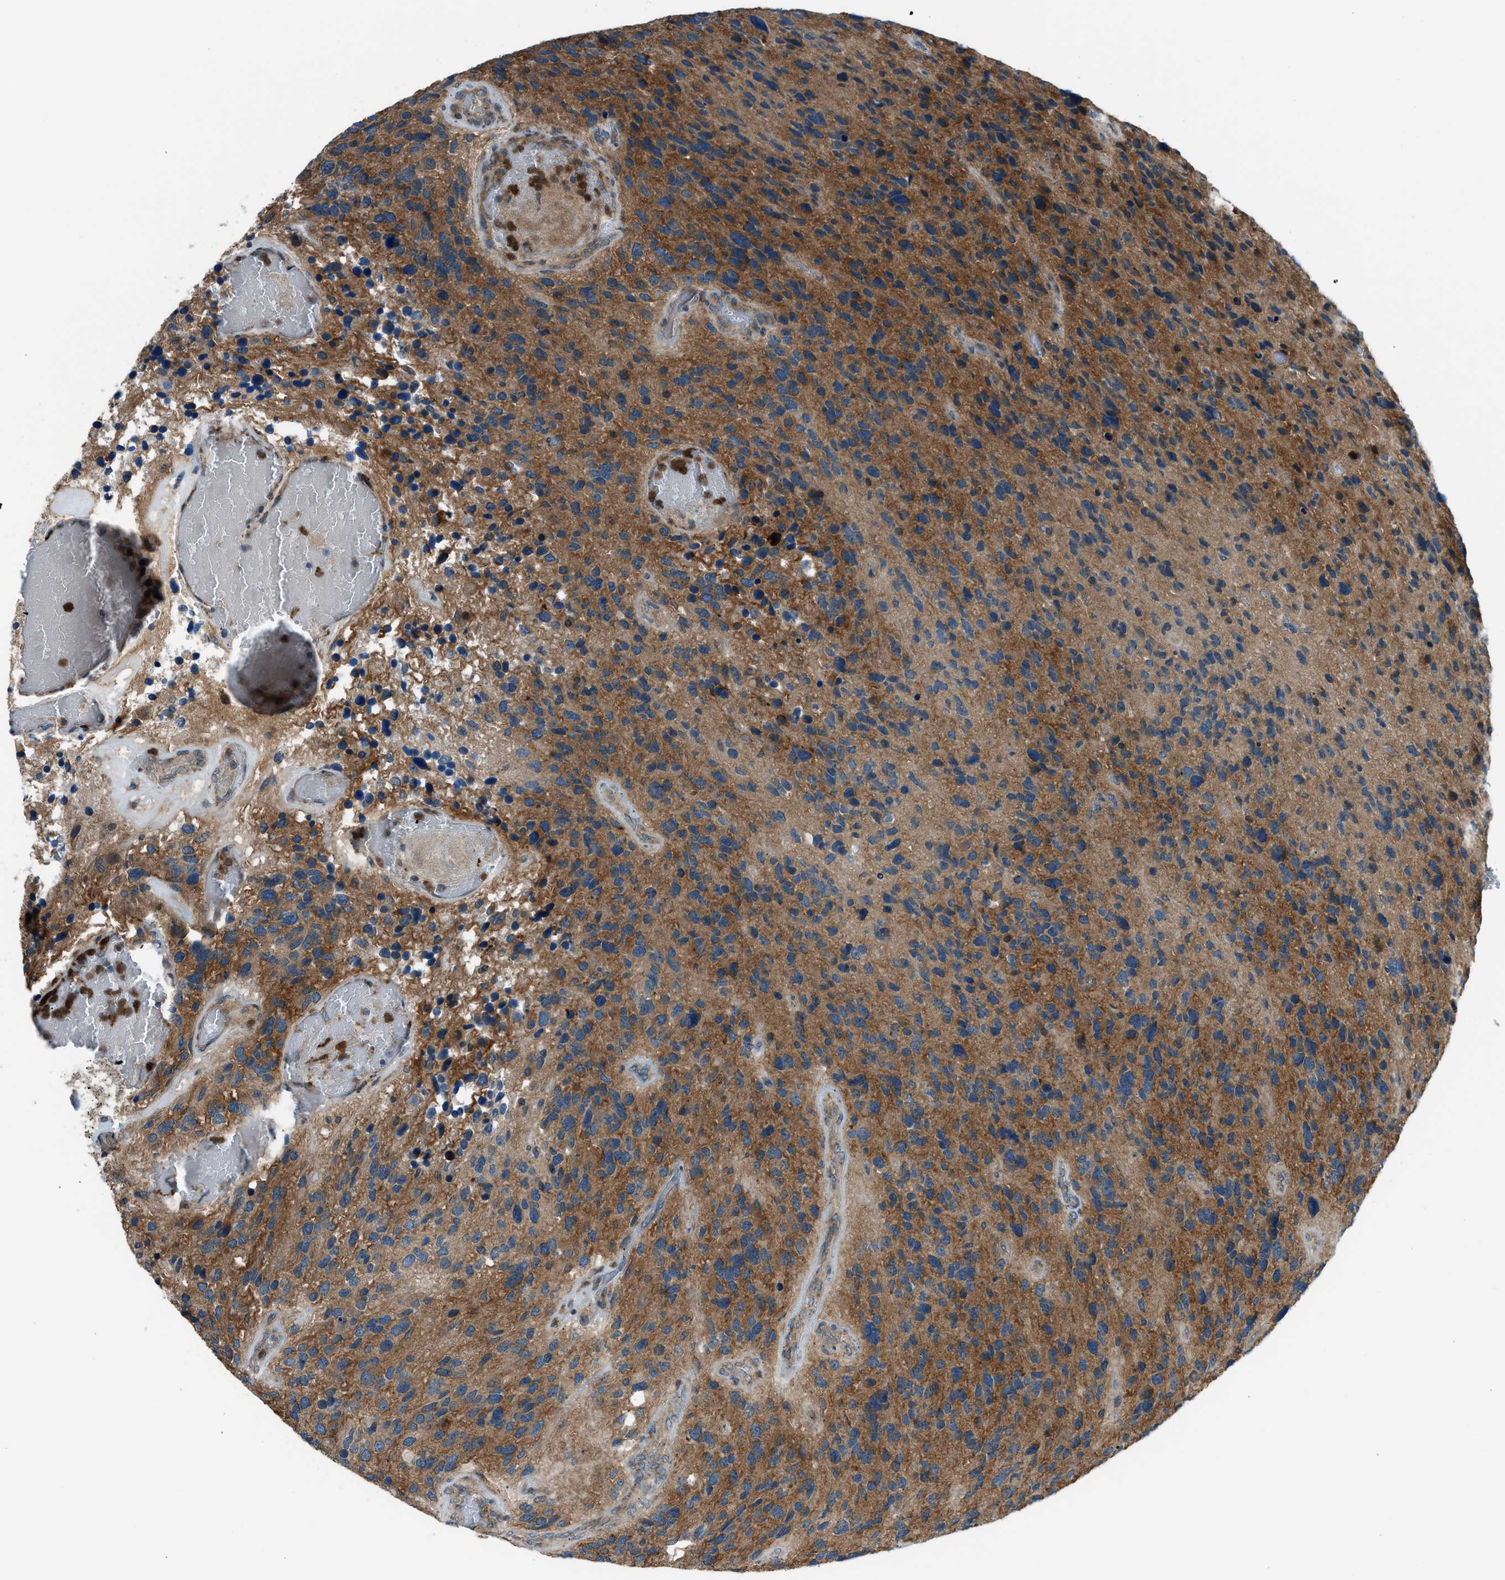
{"staining": {"intensity": "moderate", "quantity": ">75%", "location": "cytoplasmic/membranous"}, "tissue": "glioma", "cell_type": "Tumor cells", "image_type": "cancer", "snomed": [{"axis": "morphology", "description": "Glioma, malignant, High grade"}, {"axis": "topography", "description": "Brain"}], "caption": "Tumor cells reveal moderate cytoplasmic/membranous positivity in about >75% of cells in malignant glioma (high-grade).", "gene": "EDARADD", "patient": {"sex": "female", "age": 58}}